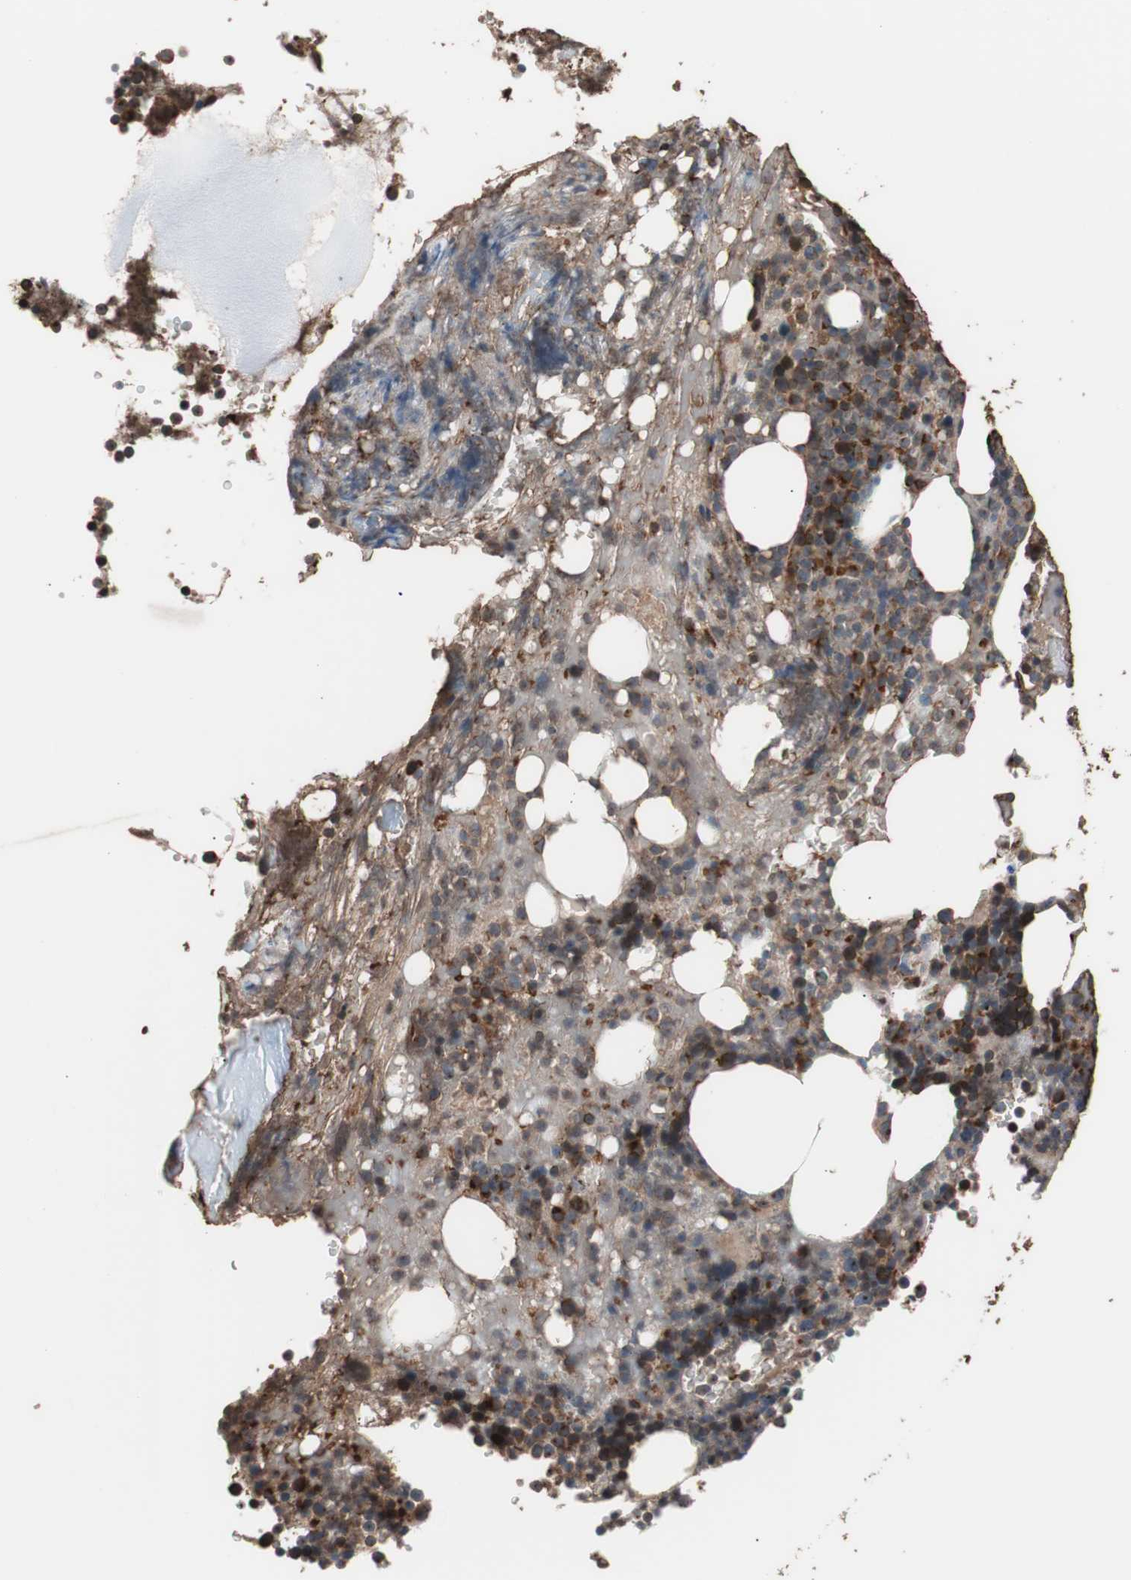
{"staining": {"intensity": "strong", "quantity": ">75%", "location": "cytoplasmic/membranous"}, "tissue": "bone marrow", "cell_type": "Hematopoietic cells", "image_type": "normal", "snomed": [{"axis": "morphology", "description": "Normal tissue, NOS"}, {"axis": "topography", "description": "Bone marrow"}], "caption": "Immunohistochemistry of unremarkable human bone marrow demonstrates high levels of strong cytoplasmic/membranous staining in approximately >75% of hematopoietic cells. (DAB IHC, brown staining for protein, blue staining for nuclei).", "gene": "GLYCTK", "patient": {"sex": "female", "age": 66}}